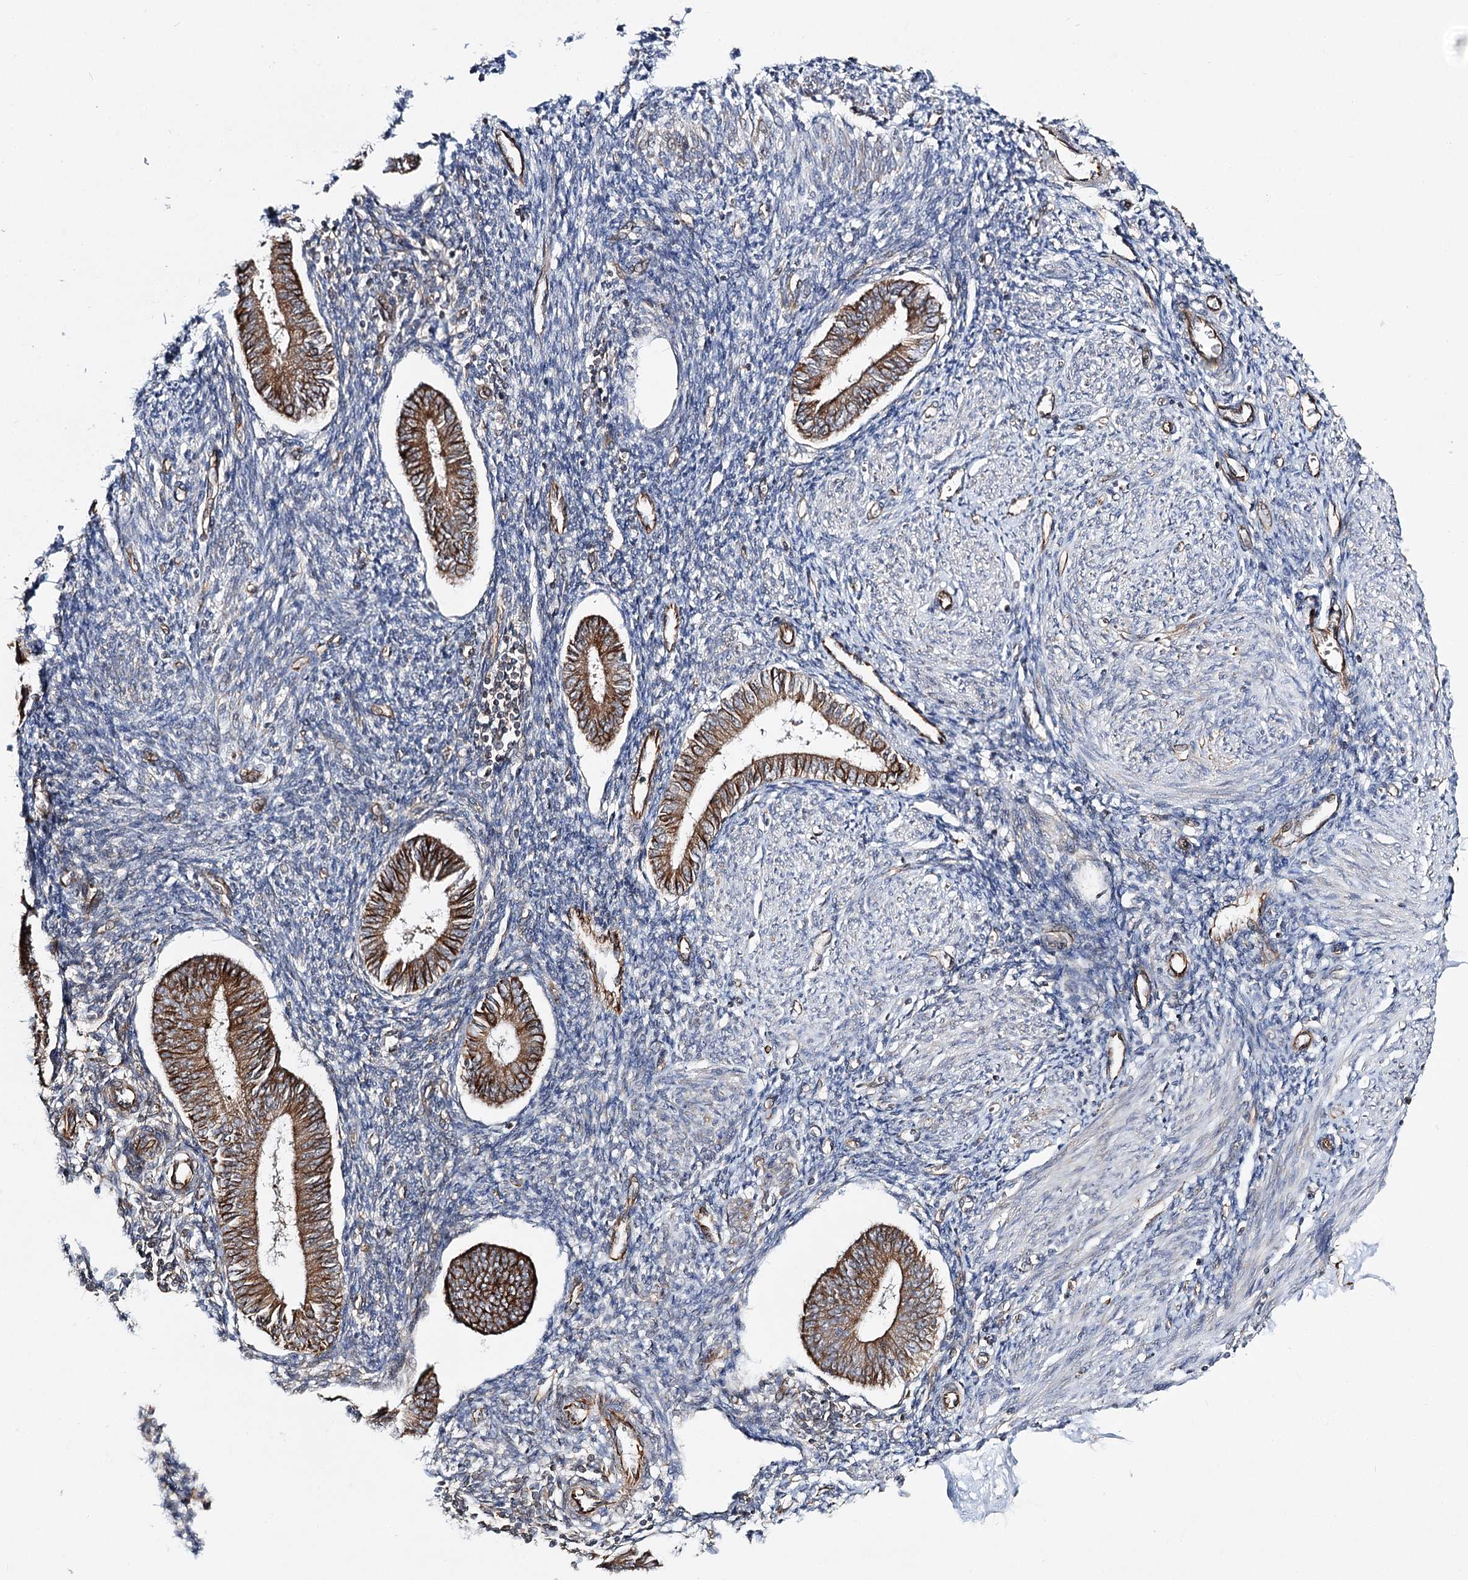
{"staining": {"intensity": "negative", "quantity": "none", "location": "none"}, "tissue": "endometrium", "cell_type": "Cells in endometrial stroma", "image_type": "normal", "snomed": [{"axis": "morphology", "description": "Normal tissue, NOS"}, {"axis": "topography", "description": "Uterus"}, {"axis": "topography", "description": "Endometrium"}], "caption": "Human endometrium stained for a protein using immunohistochemistry (IHC) displays no positivity in cells in endometrial stroma.", "gene": "DPEP2", "patient": {"sex": "female", "age": 48}}